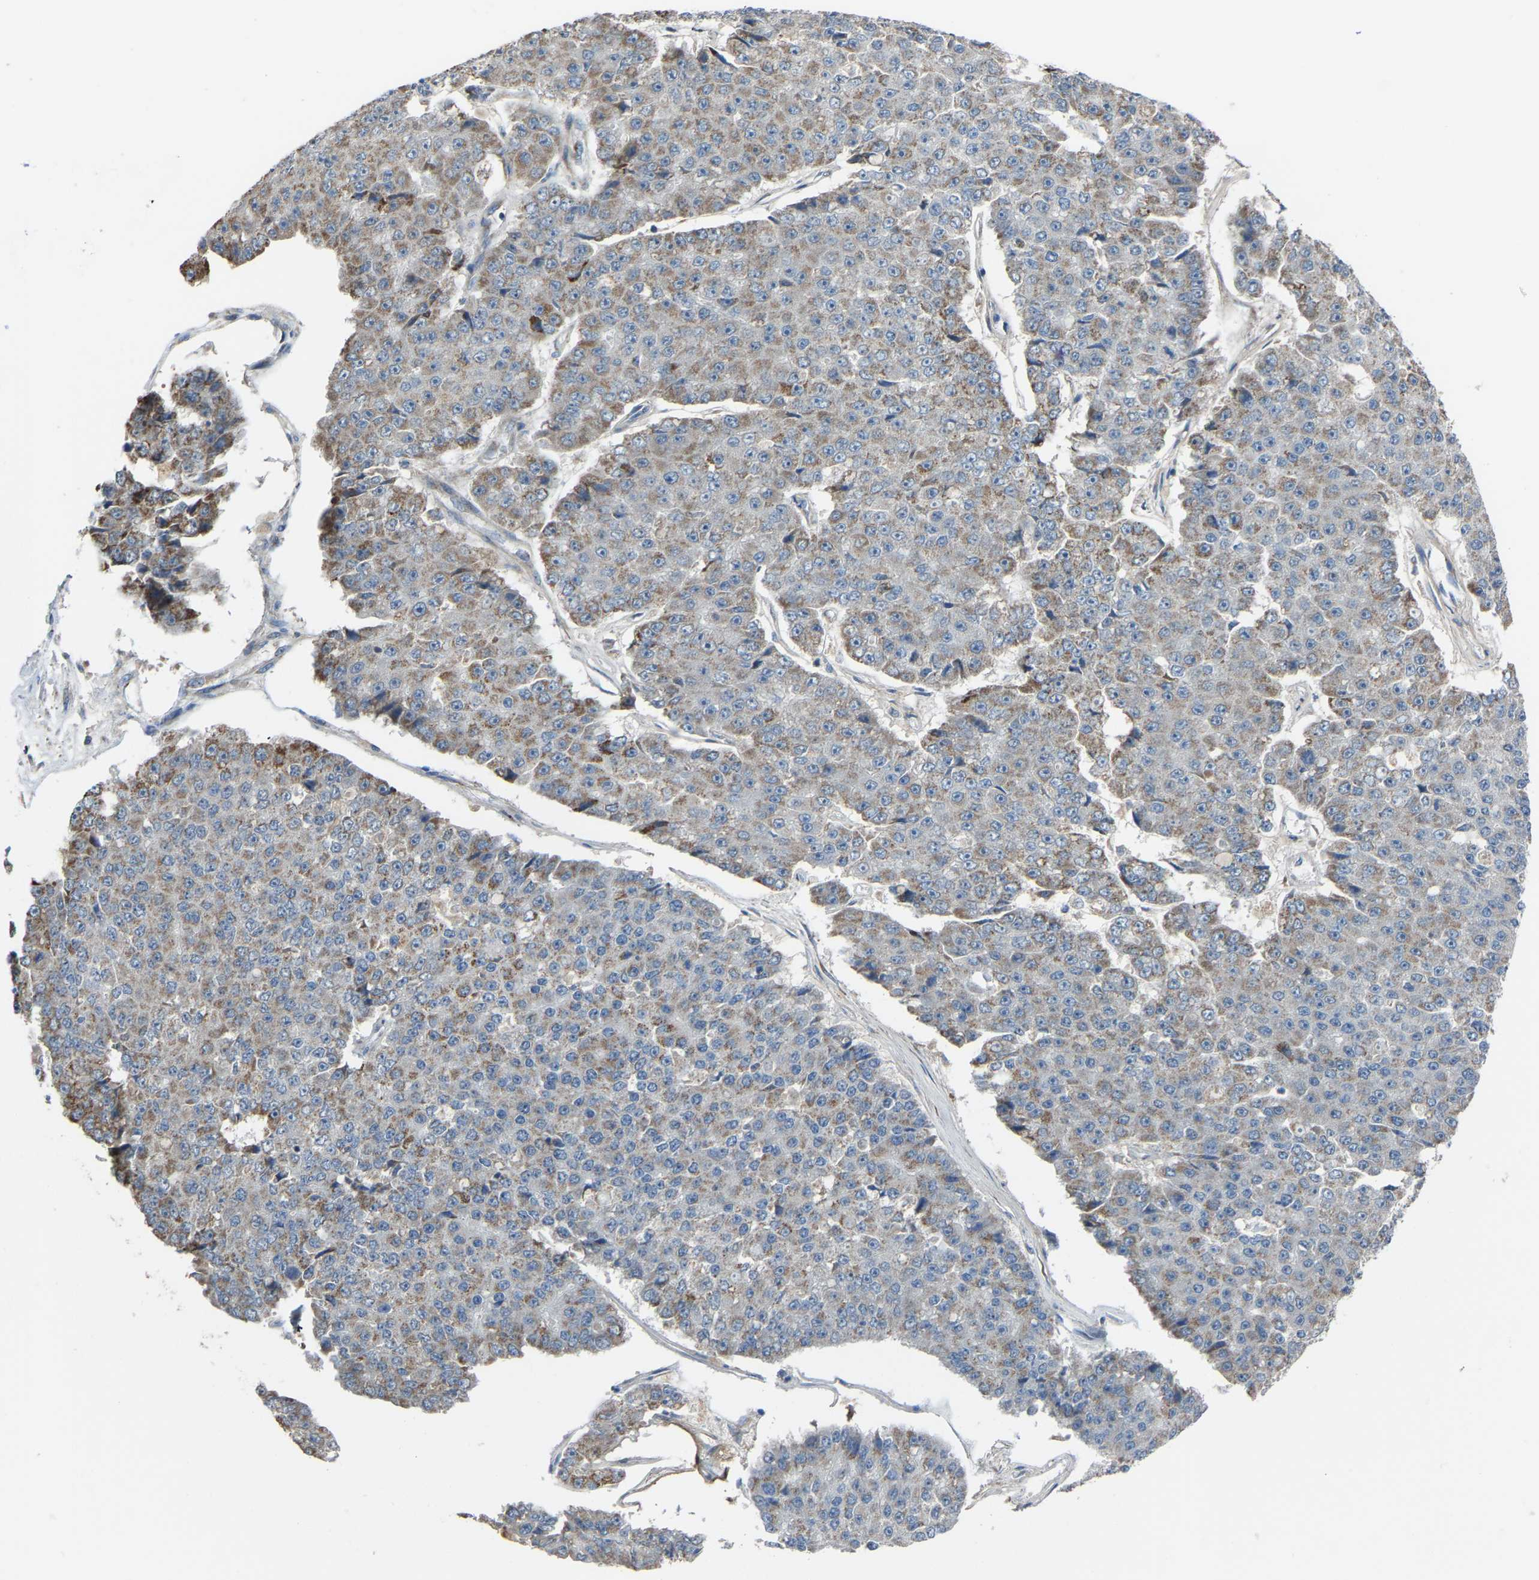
{"staining": {"intensity": "weak", "quantity": "25%-75%", "location": "cytoplasmic/membranous"}, "tissue": "pancreatic cancer", "cell_type": "Tumor cells", "image_type": "cancer", "snomed": [{"axis": "morphology", "description": "Adenocarcinoma, NOS"}, {"axis": "topography", "description": "Pancreas"}], "caption": "A brown stain labels weak cytoplasmic/membranous positivity of a protein in pancreatic adenocarcinoma tumor cells.", "gene": "CANT1", "patient": {"sex": "male", "age": 50}}